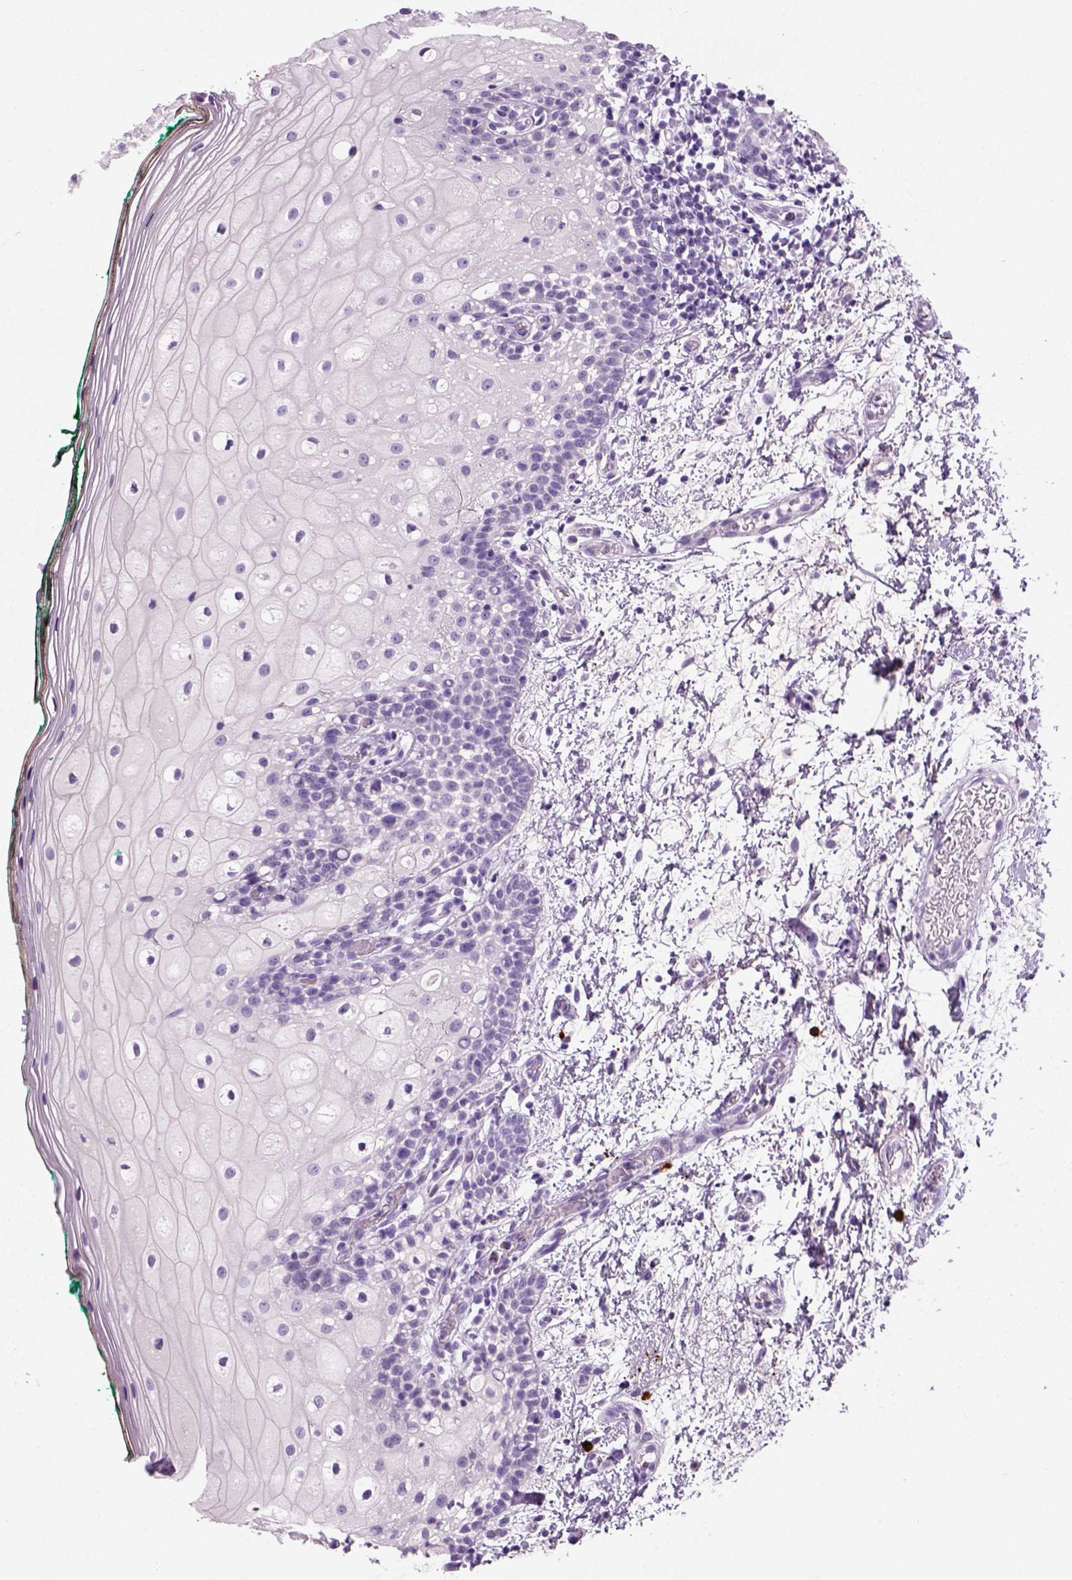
{"staining": {"intensity": "negative", "quantity": "none", "location": "none"}, "tissue": "oral mucosa", "cell_type": "Squamous epithelial cells", "image_type": "normal", "snomed": [{"axis": "morphology", "description": "Normal tissue, NOS"}, {"axis": "topography", "description": "Oral tissue"}], "caption": "A histopathology image of oral mucosa stained for a protein displays no brown staining in squamous epithelial cells.", "gene": "MZB1", "patient": {"sex": "female", "age": 83}}